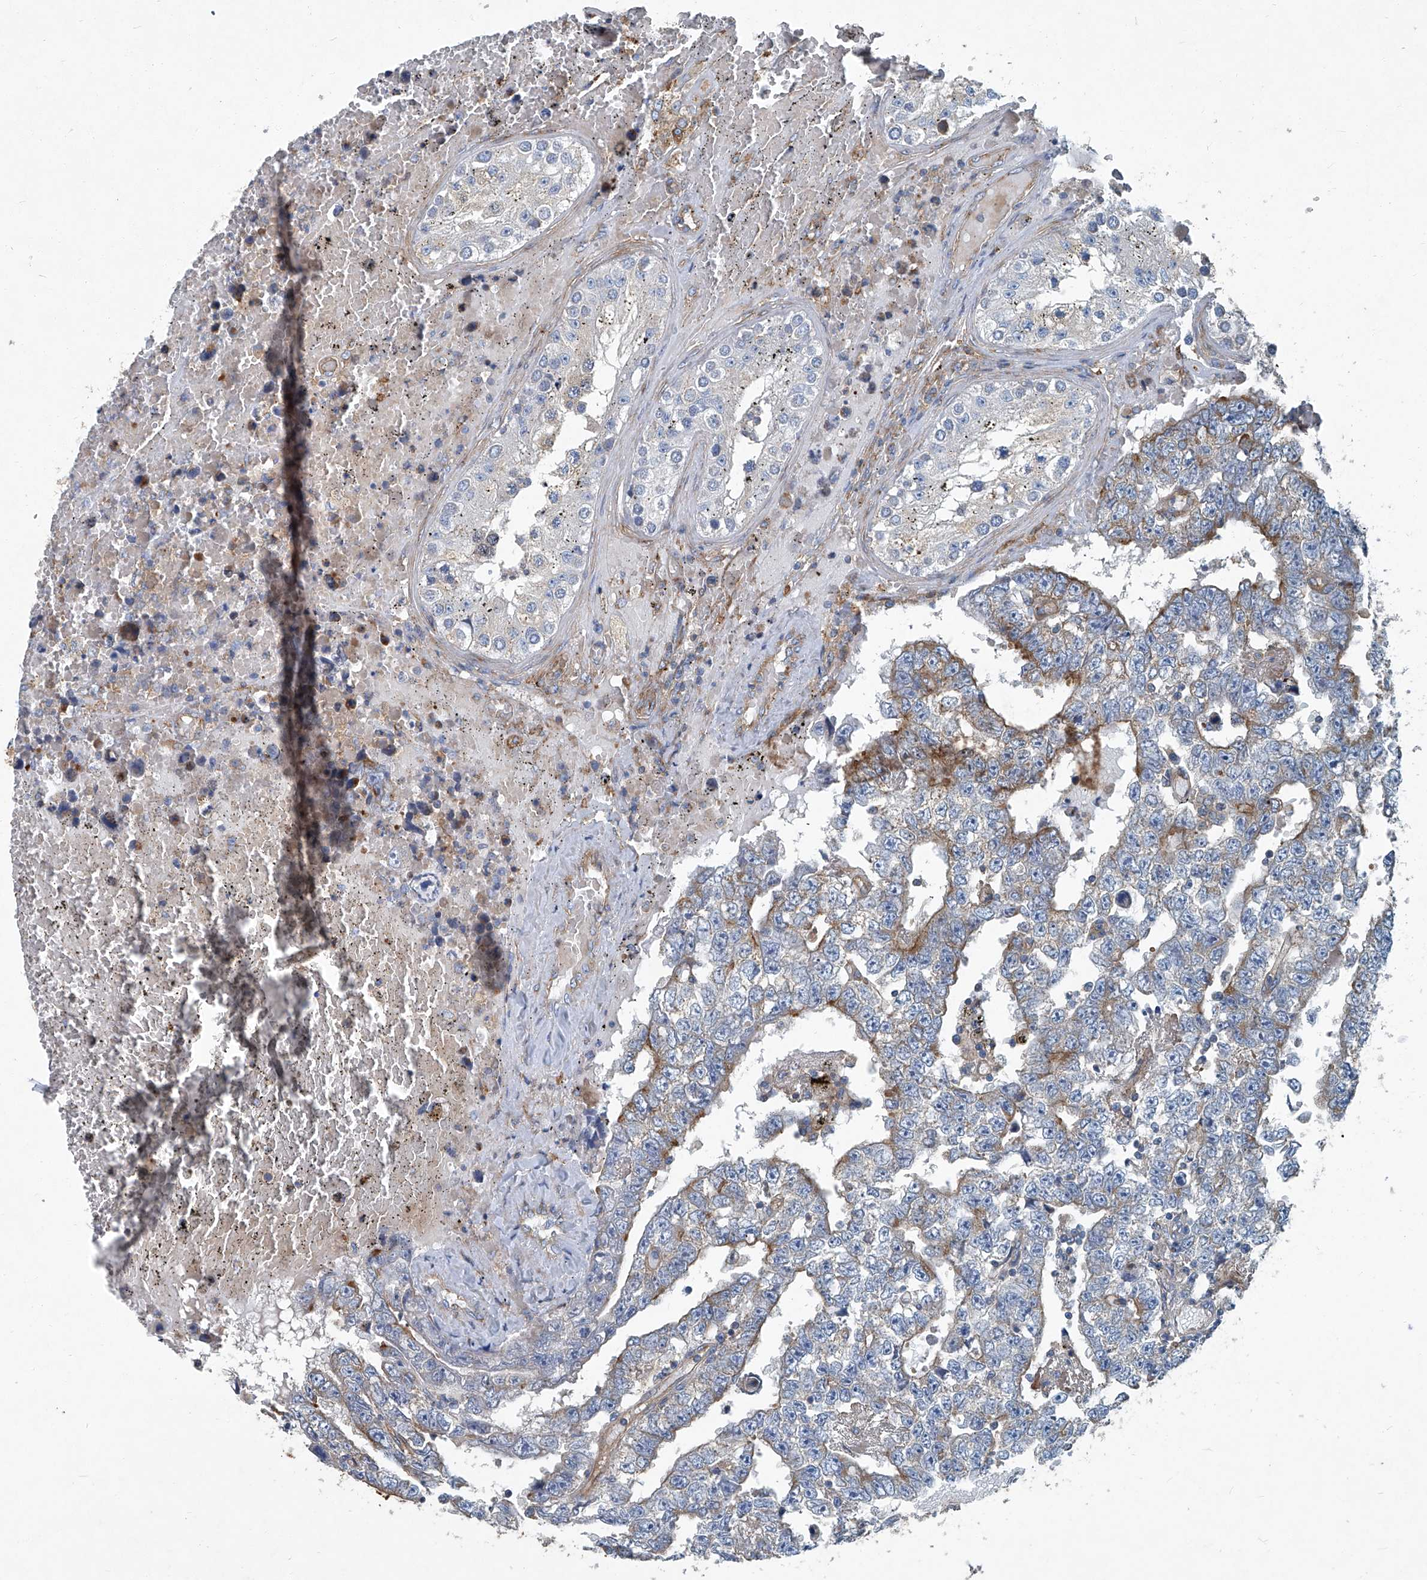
{"staining": {"intensity": "moderate", "quantity": "<25%", "location": "cytoplasmic/membranous"}, "tissue": "testis cancer", "cell_type": "Tumor cells", "image_type": "cancer", "snomed": [{"axis": "morphology", "description": "Carcinoma, Embryonal, NOS"}, {"axis": "topography", "description": "Testis"}], "caption": "Immunohistochemical staining of embryonal carcinoma (testis) reveals low levels of moderate cytoplasmic/membranous protein staining in approximately <25% of tumor cells.", "gene": "PIGH", "patient": {"sex": "male", "age": 25}}